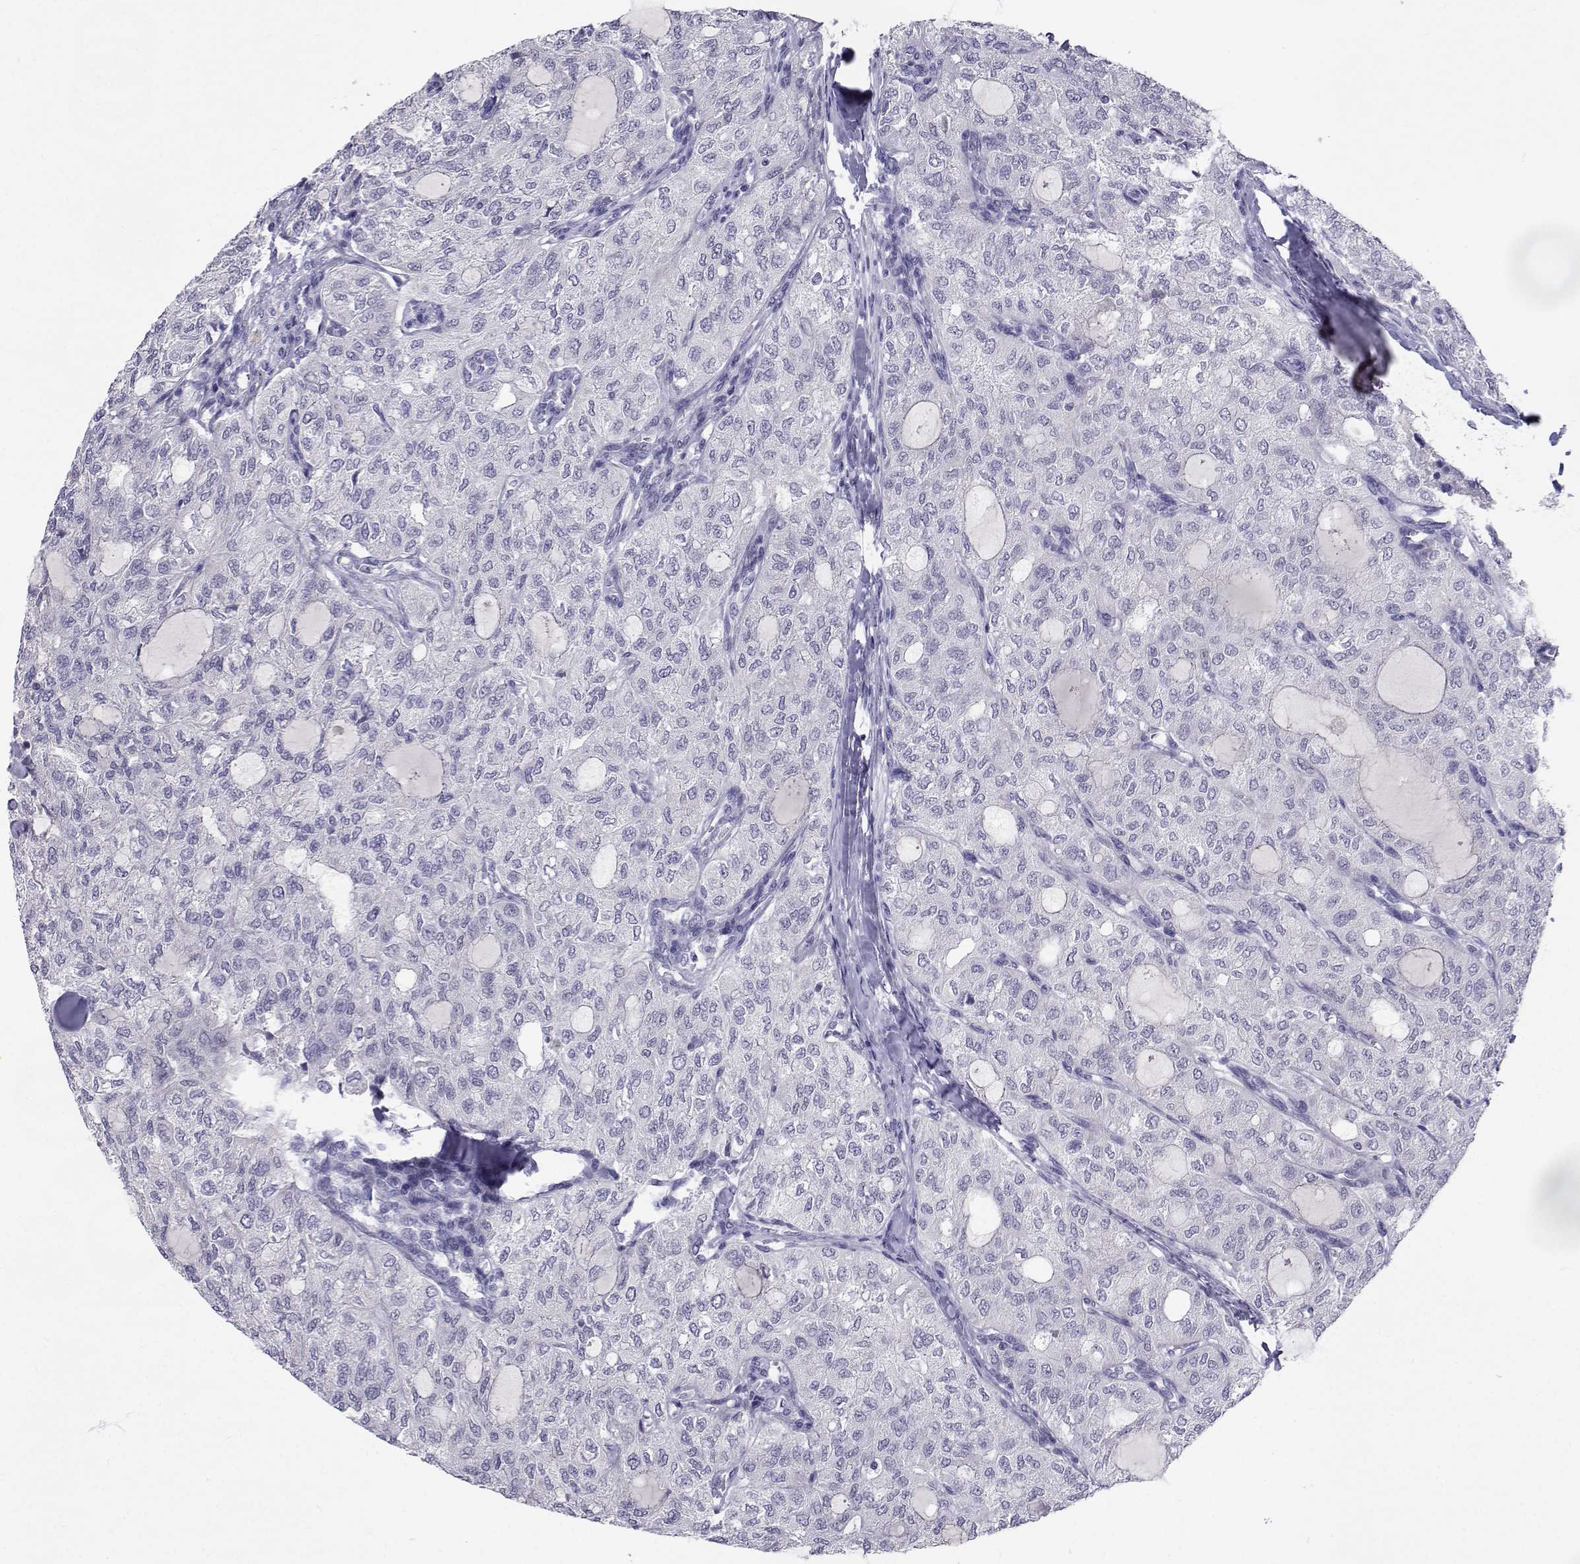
{"staining": {"intensity": "negative", "quantity": "none", "location": "none"}, "tissue": "thyroid cancer", "cell_type": "Tumor cells", "image_type": "cancer", "snomed": [{"axis": "morphology", "description": "Follicular adenoma carcinoma, NOS"}, {"axis": "topography", "description": "Thyroid gland"}], "caption": "Tumor cells are negative for brown protein staining in thyroid cancer.", "gene": "SLC6A3", "patient": {"sex": "male", "age": 75}}